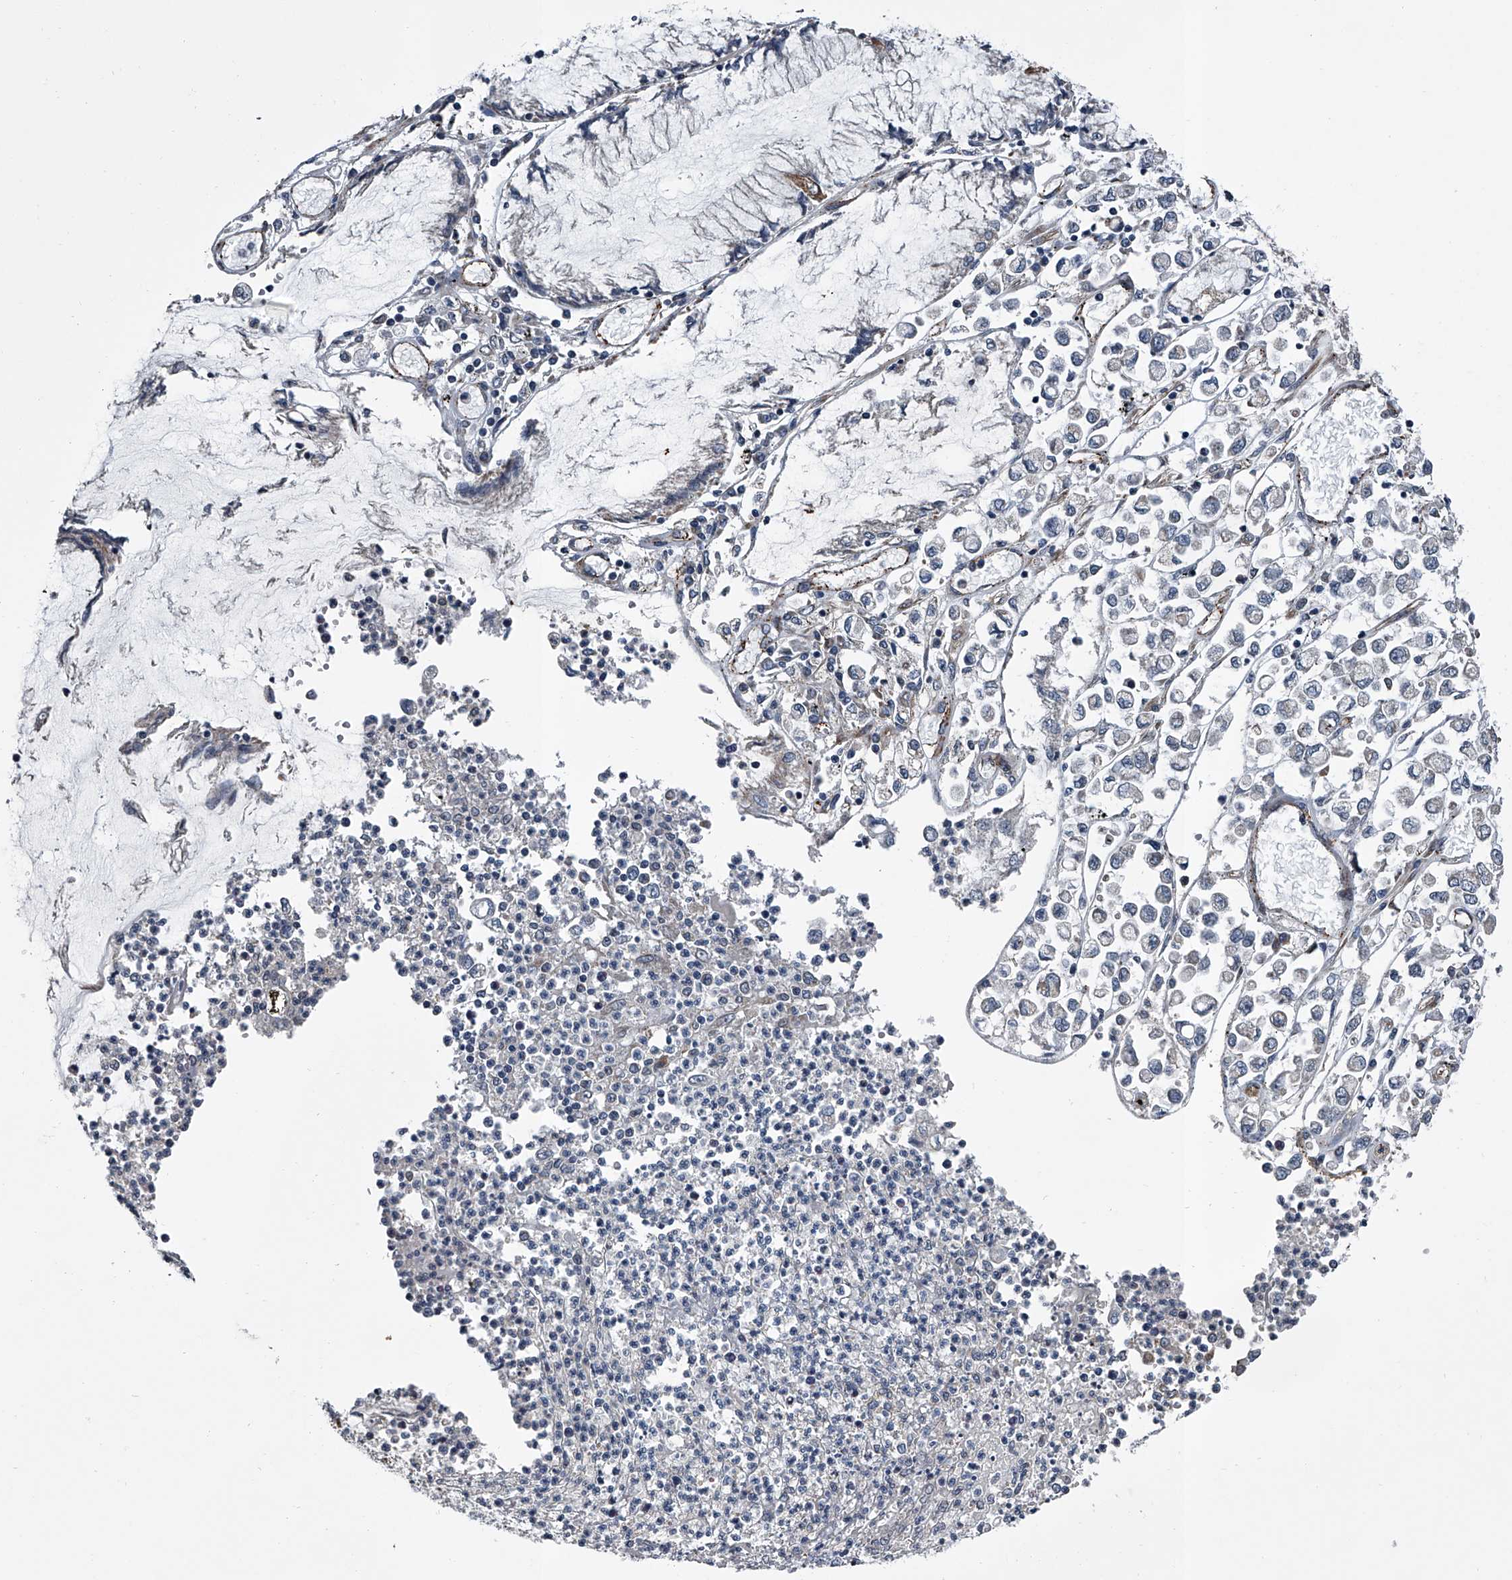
{"staining": {"intensity": "negative", "quantity": "none", "location": "none"}, "tissue": "stomach cancer", "cell_type": "Tumor cells", "image_type": "cancer", "snomed": [{"axis": "morphology", "description": "Adenocarcinoma, NOS"}, {"axis": "topography", "description": "Stomach"}], "caption": "Immunohistochemistry (IHC) of stomach adenocarcinoma exhibits no expression in tumor cells.", "gene": "LDLRAD2", "patient": {"sex": "female", "age": 76}}